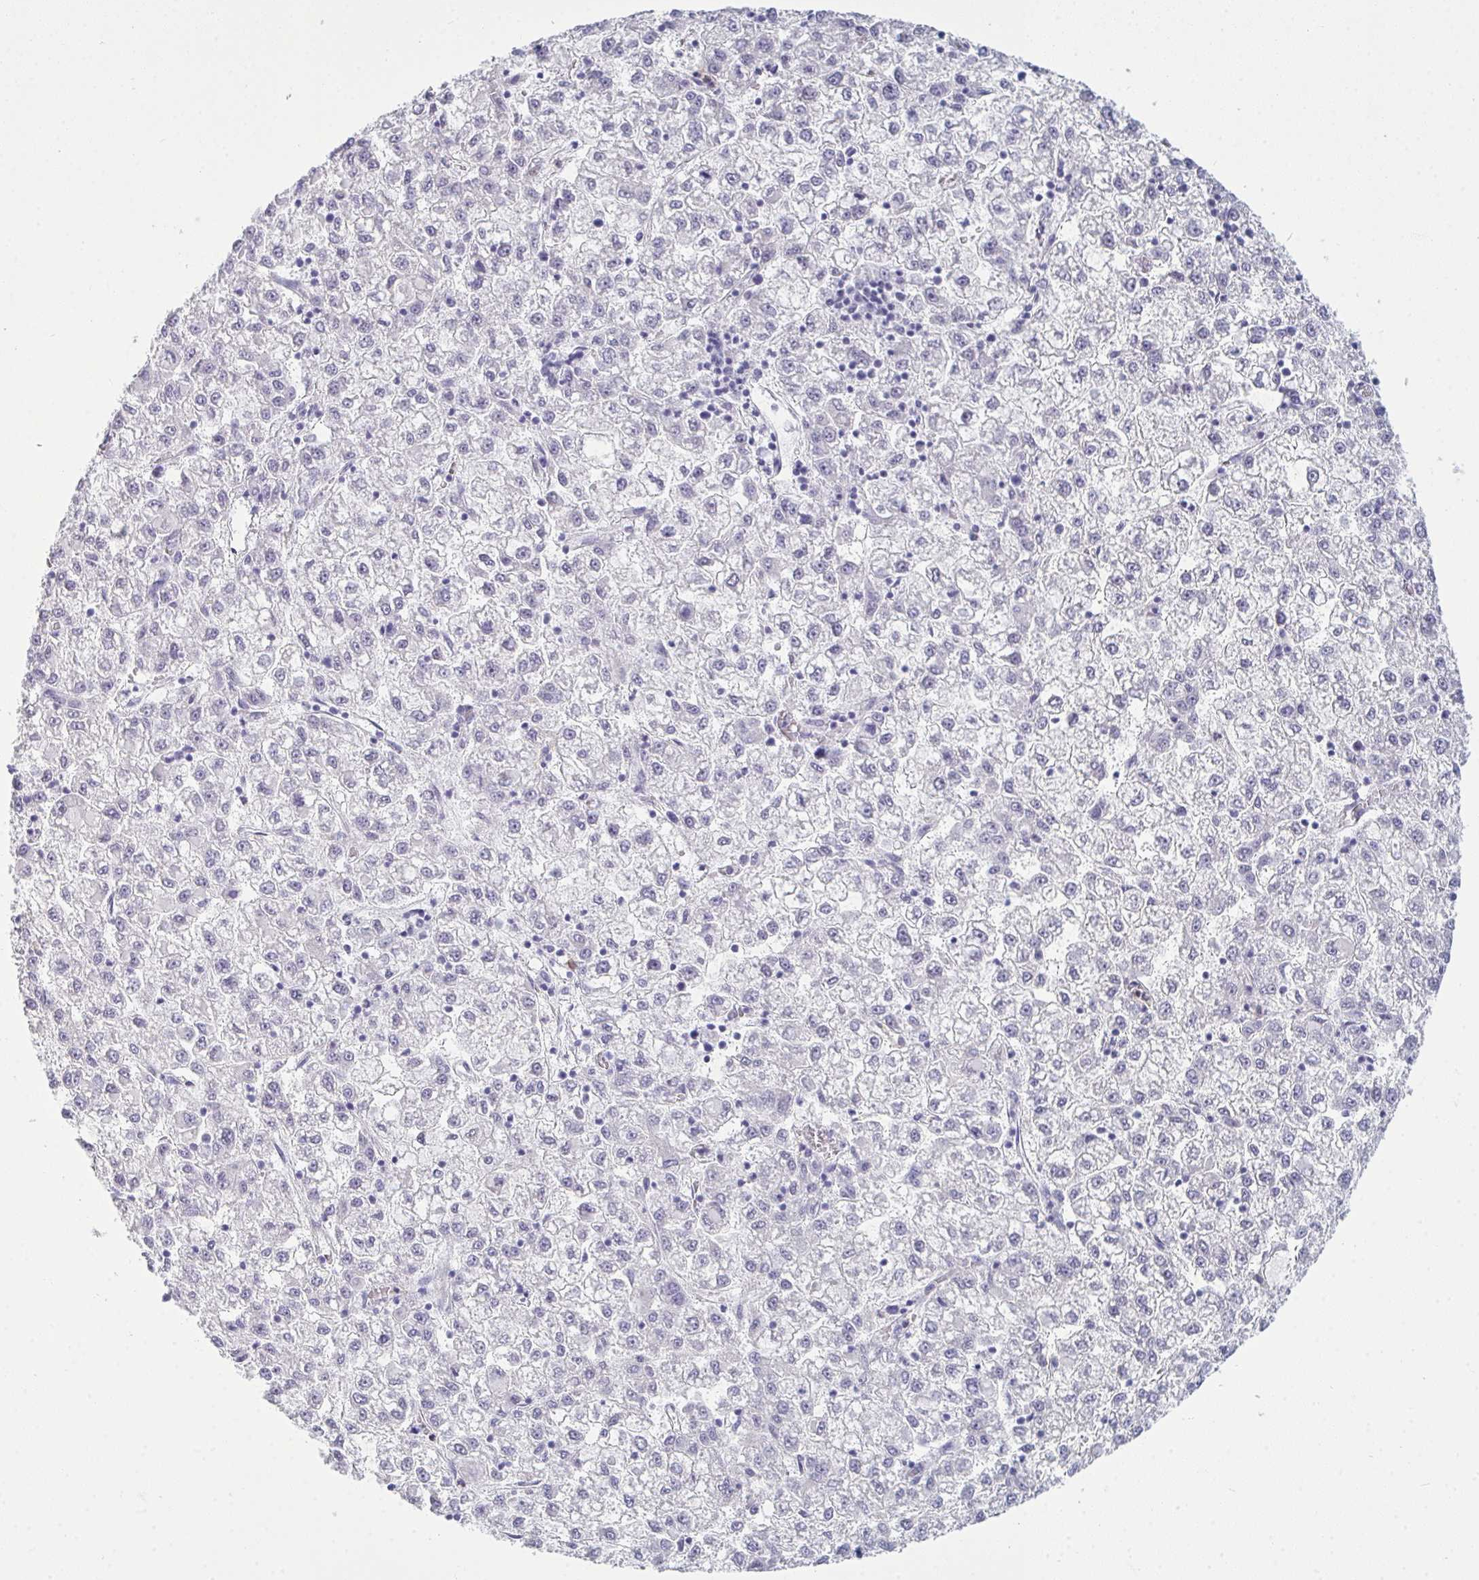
{"staining": {"intensity": "negative", "quantity": "none", "location": "none"}, "tissue": "liver cancer", "cell_type": "Tumor cells", "image_type": "cancer", "snomed": [{"axis": "morphology", "description": "Carcinoma, Hepatocellular, NOS"}, {"axis": "topography", "description": "Liver"}], "caption": "Hepatocellular carcinoma (liver) was stained to show a protein in brown. There is no significant expression in tumor cells.", "gene": "SERPINB10", "patient": {"sex": "male", "age": 40}}